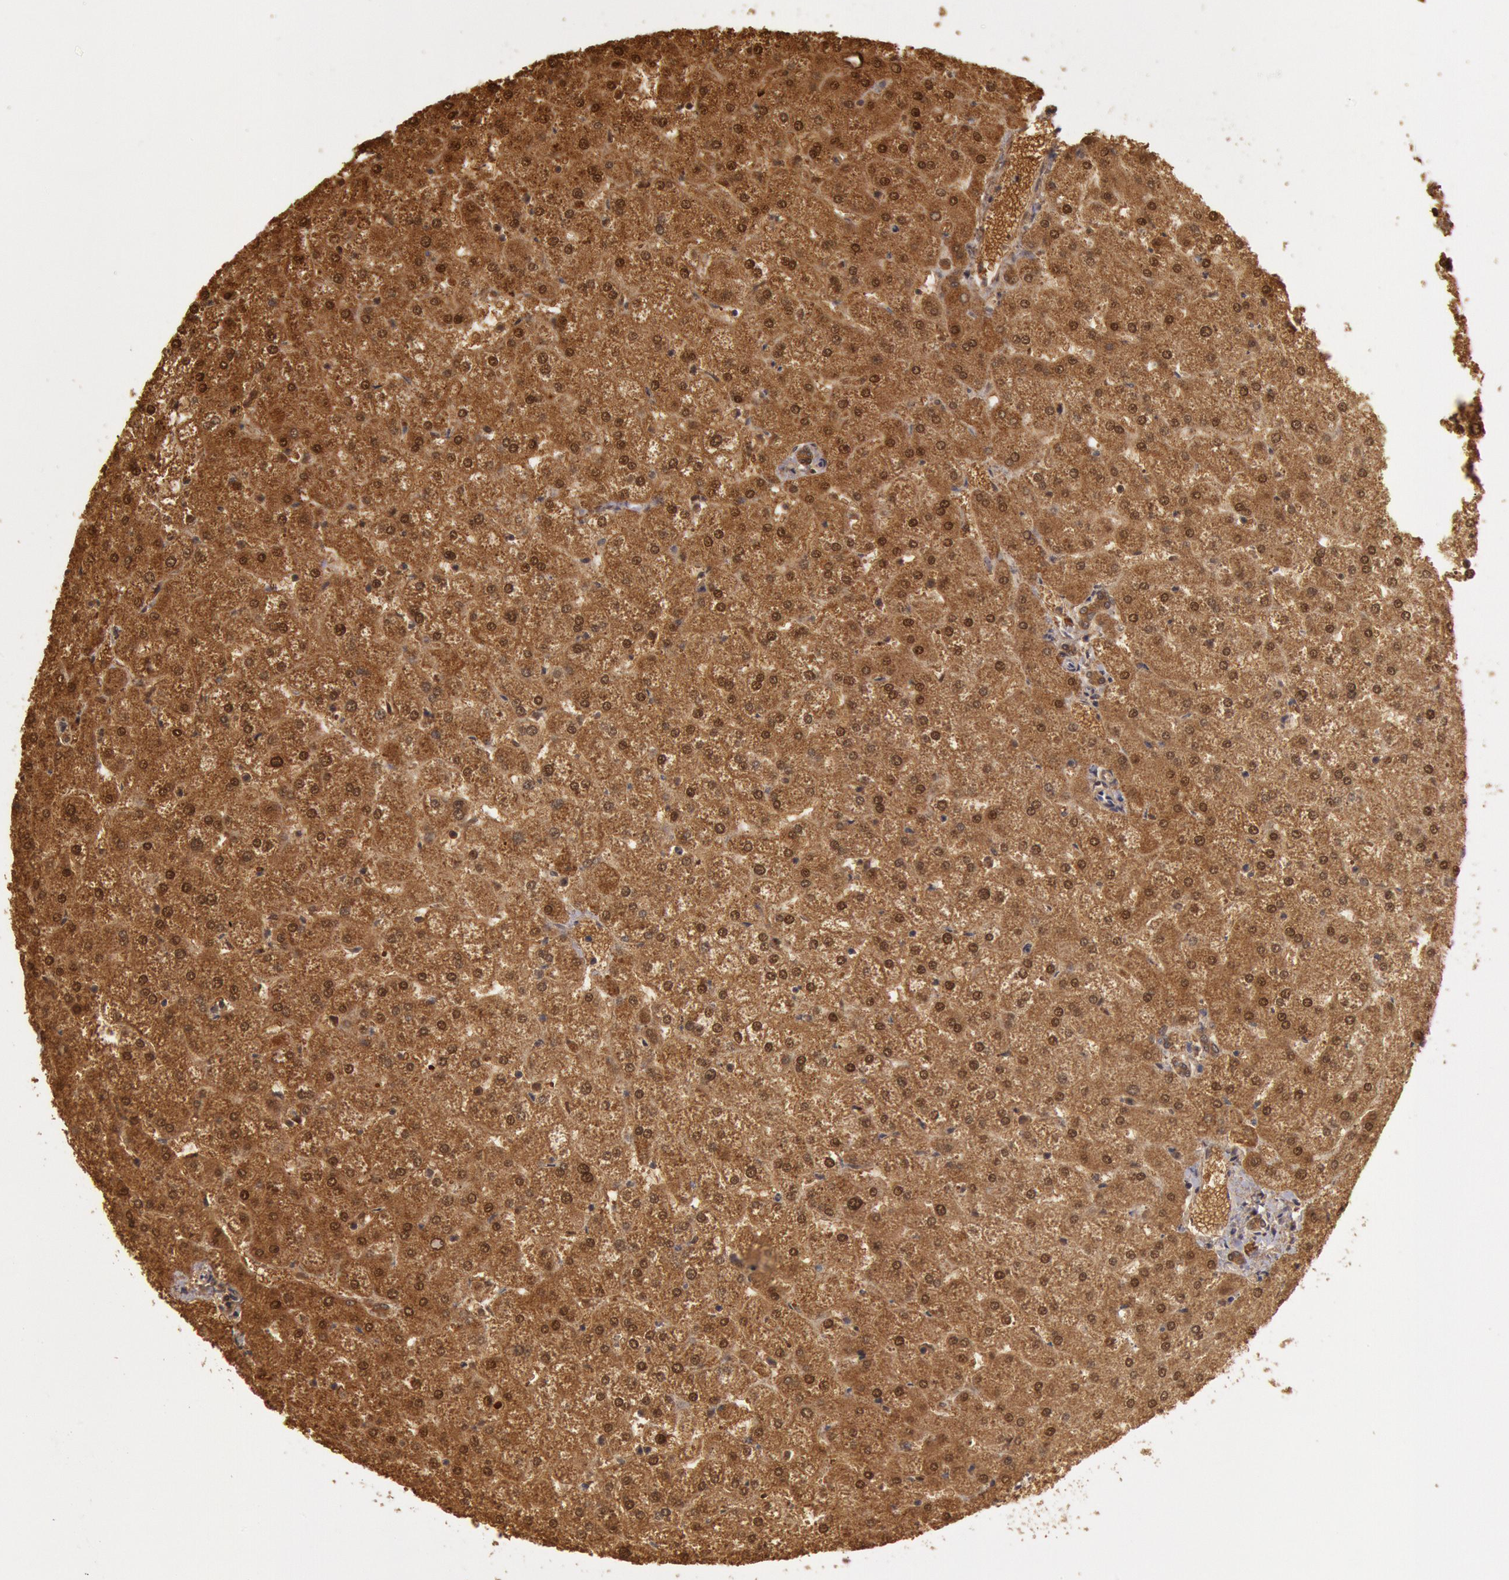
{"staining": {"intensity": "moderate", "quantity": ">75%", "location": "cytoplasmic/membranous"}, "tissue": "liver", "cell_type": "Cholangiocytes", "image_type": "normal", "snomed": [{"axis": "morphology", "description": "Normal tissue, NOS"}, {"axis": "topography", "description": "Liver"}], "caption": "This is an image of IHC staining of normal liver, which shows moderate staining in the cytoplasmic/membranous of cholangiocytes.", "gene": "MPST", "patient": {"sex": "female", "age": 32}}